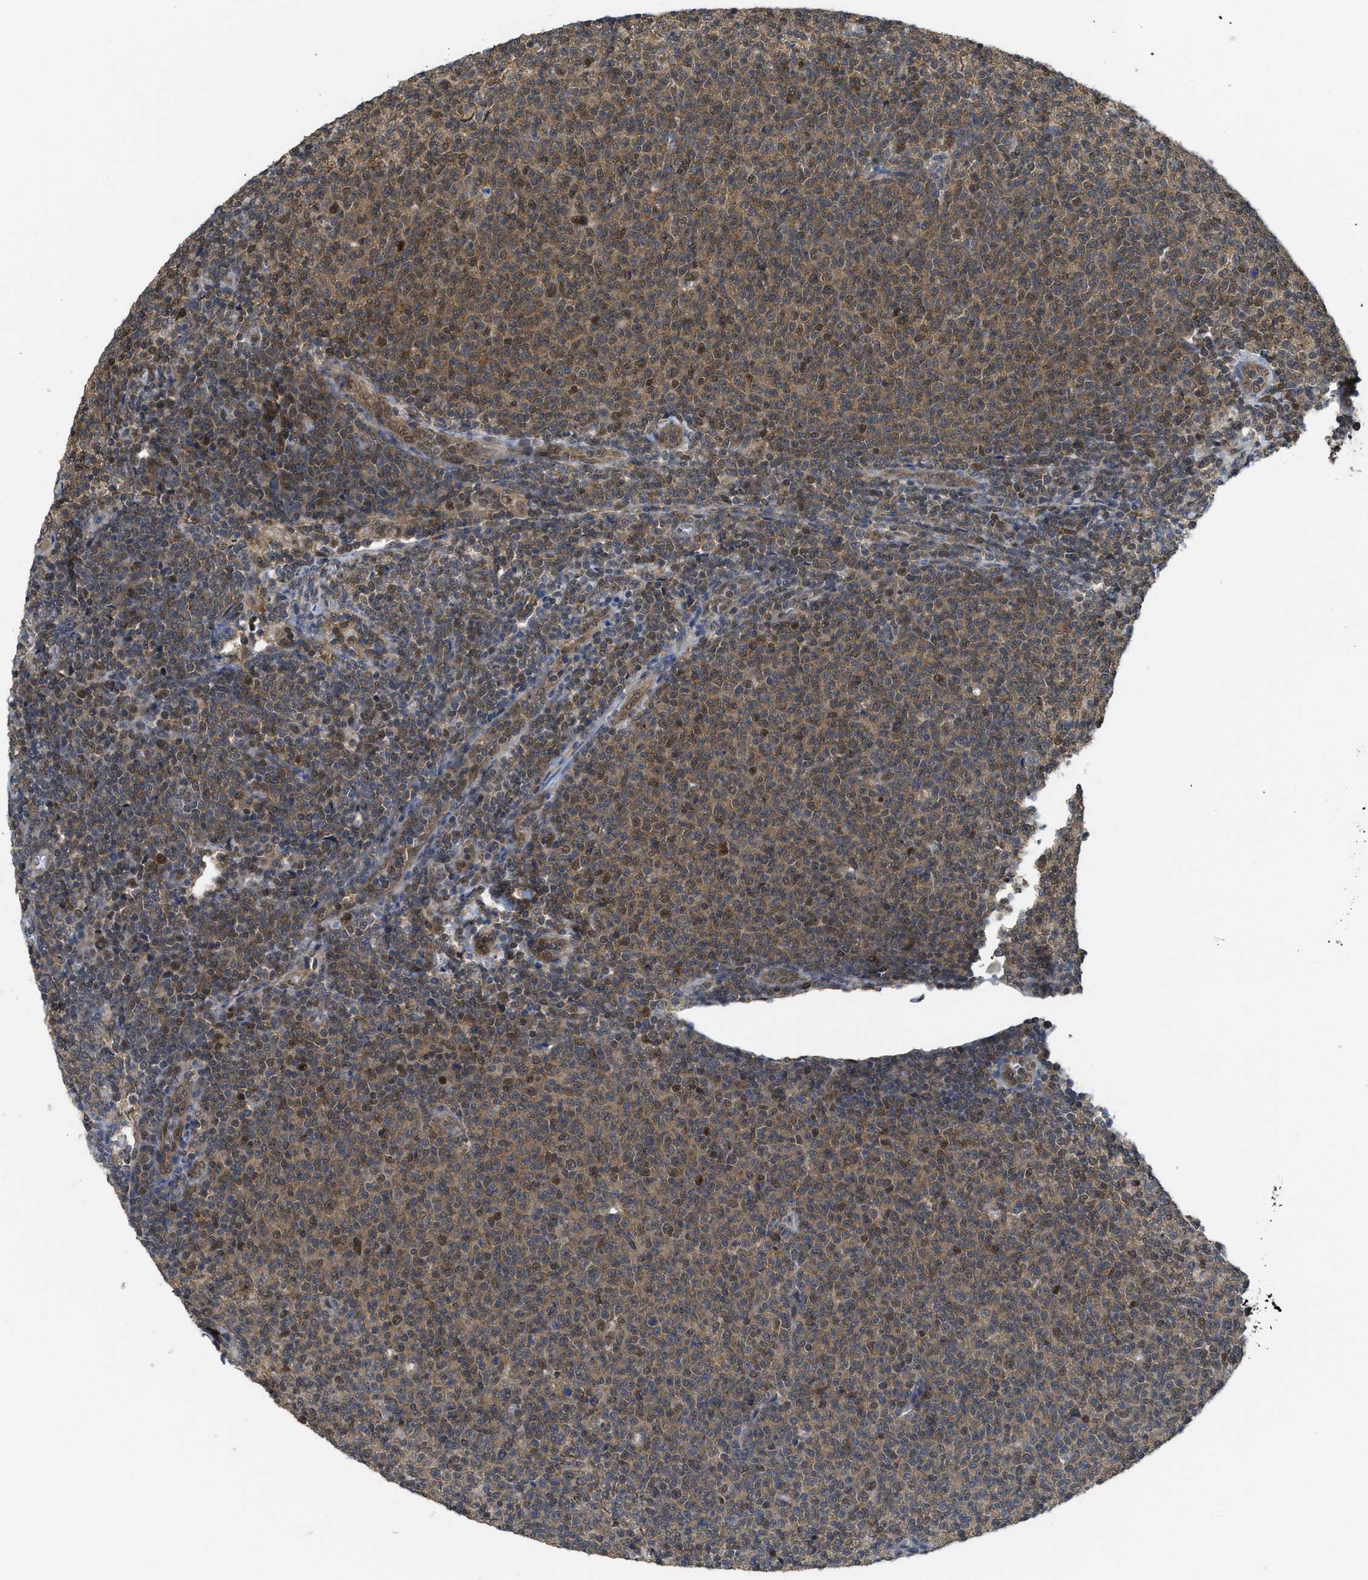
{"staining": {"intensity": "moderate", "quantity": ">75%", "location": "cytoplasmic/membranous,nuclear"}, "tissue": "lymphoma", "cell_type": "Tumor cells", "image_type": "cancer", "snomed": [{"axis": "morphology", "description": "Malignant lymphoma, non-Hodgkin's type, Low grade"}, {"axis": "topography", "description": "Lymph node"}], "caption": "Protein analysis of lymphoma tissue shows moderate cytoplasmic/membranous and nuclear expression in approximately >75% of tumor cells.", "gene": "PSMC5", "patient": {"sex": "male", "age": 66}}